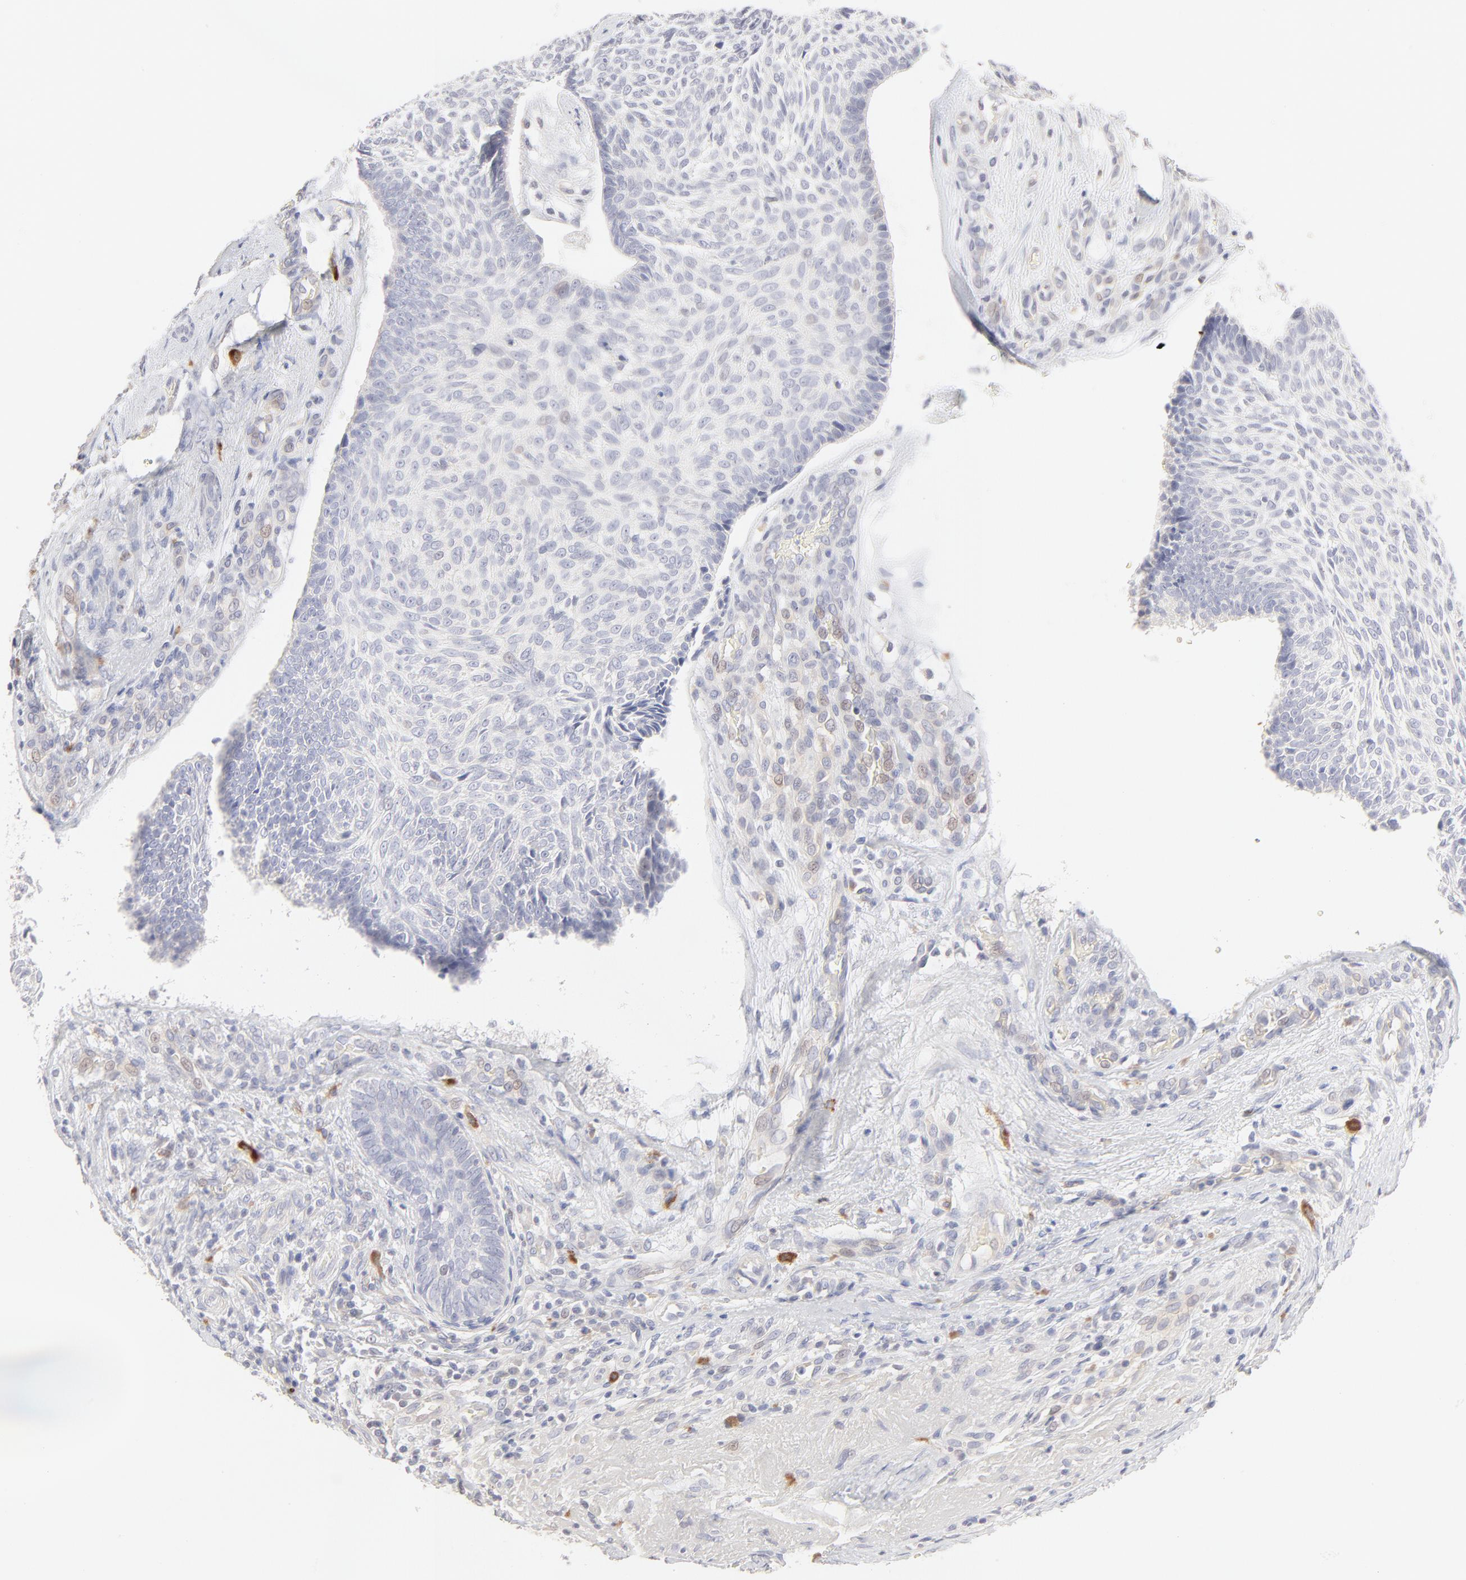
{"staining": {"intensity": "weak", "quantity": "<25%", "location": "nuclear"}, "tissue": "skin cancer", "cell_type": "Tumor cells", "image_type": "cancer", "snomed": [{"axis": "morphology", "description": "Basal cell carcinoma"}, {"axis": "topography", "description": "Skin"}], "caption": "The micrograph displays no significant staining in tumor cells of skin basal cell carcinoma.", "gene": "ELF3", "patient": {"sex": "male", "age": 72}}